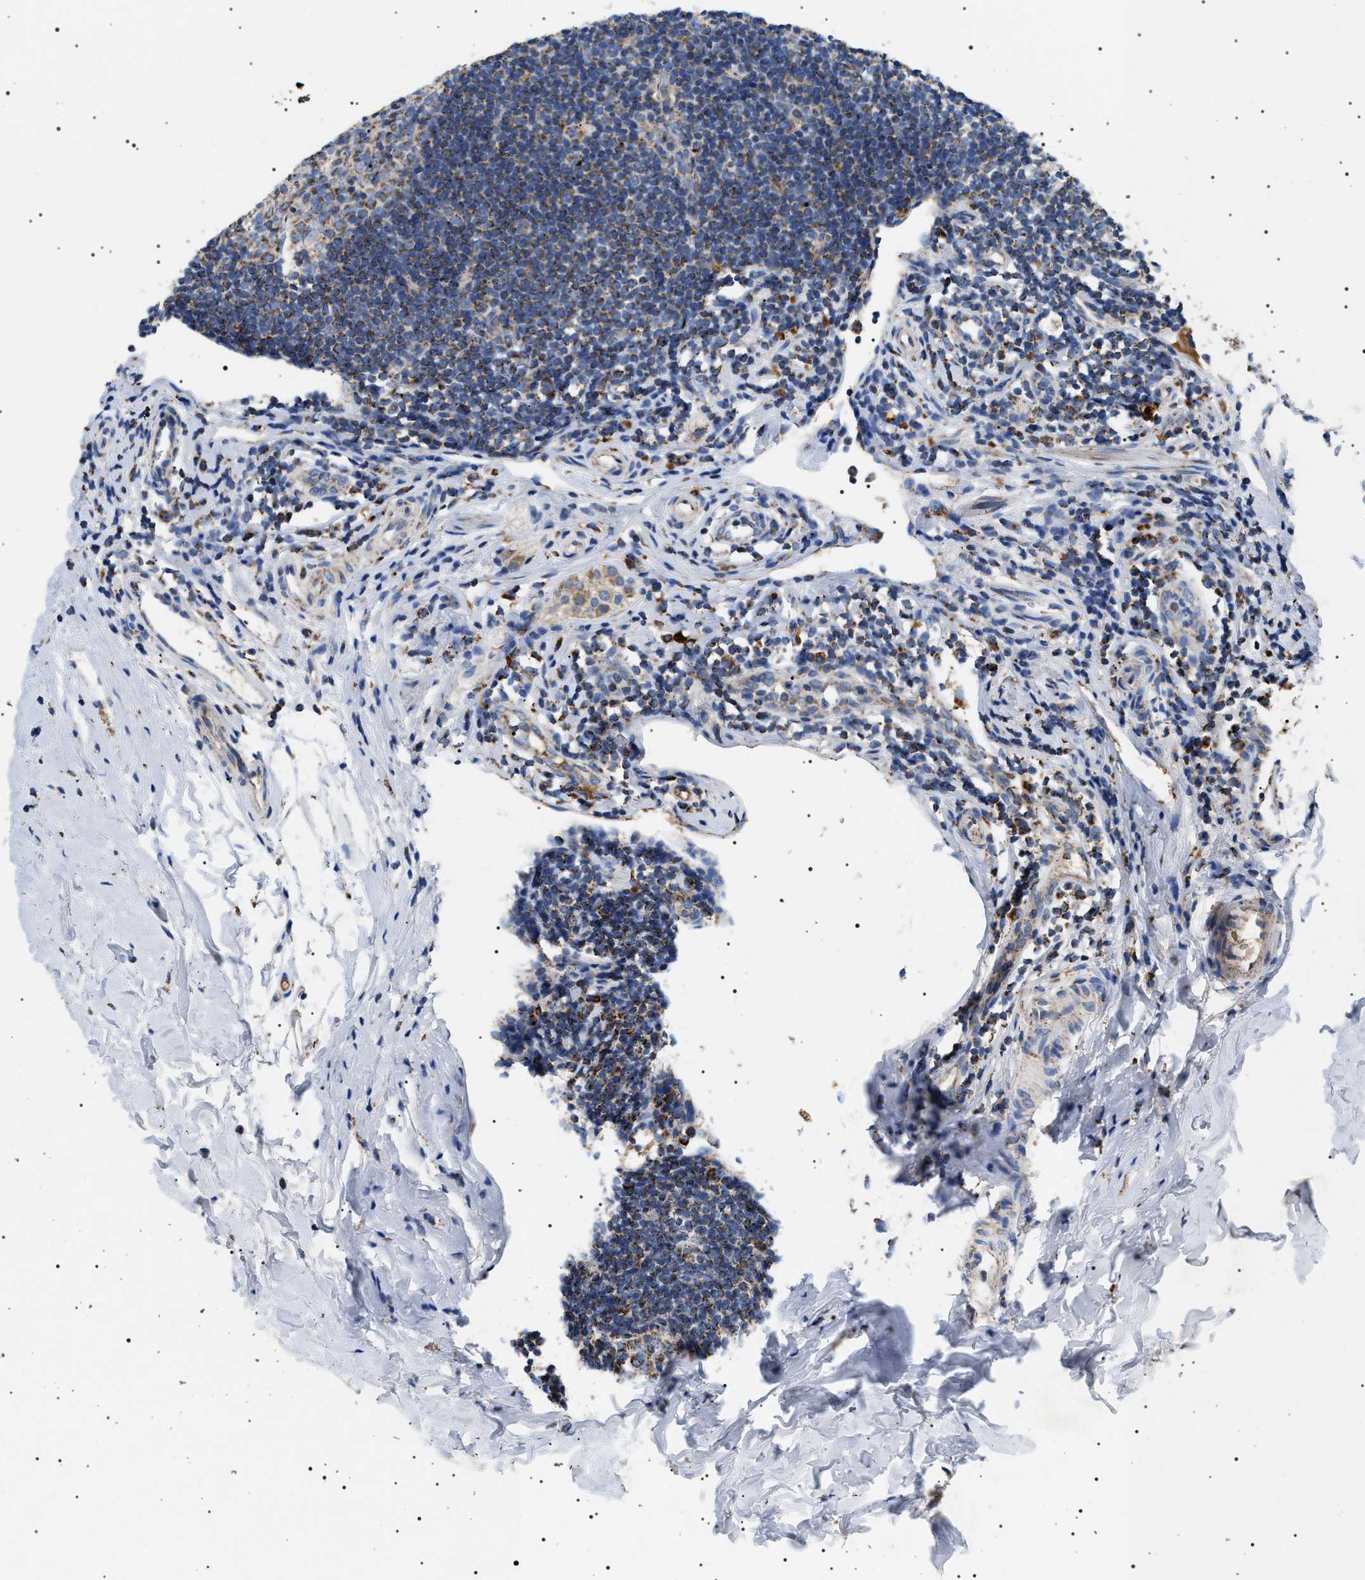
{"staining": {"intensity": "strong", "quantity": ">75%", "location": "cytoplasmic/membranous"}, "tissue": "appendix", "cell_type": "Glandular cells", "image_type": "normal", "snomed": [{"axis": "morphology", "description": "Normal tissue, NOS"}, {"axis": "topography", "description": "Appendix"}], "caption": "A high-resolution photomicrograph shows immunohistochemistry staining of normal appendix, which demonstrates strong cytoplasmic/membranous expression in approximately >75% of glandular cells. The protein of interest is stained brown, and the nuclei are stained in blue (DAB IHC with brightfield microscopy, high magnification).", "gene": "OXSM", "patient": {"sex": "female", "age": 20}}